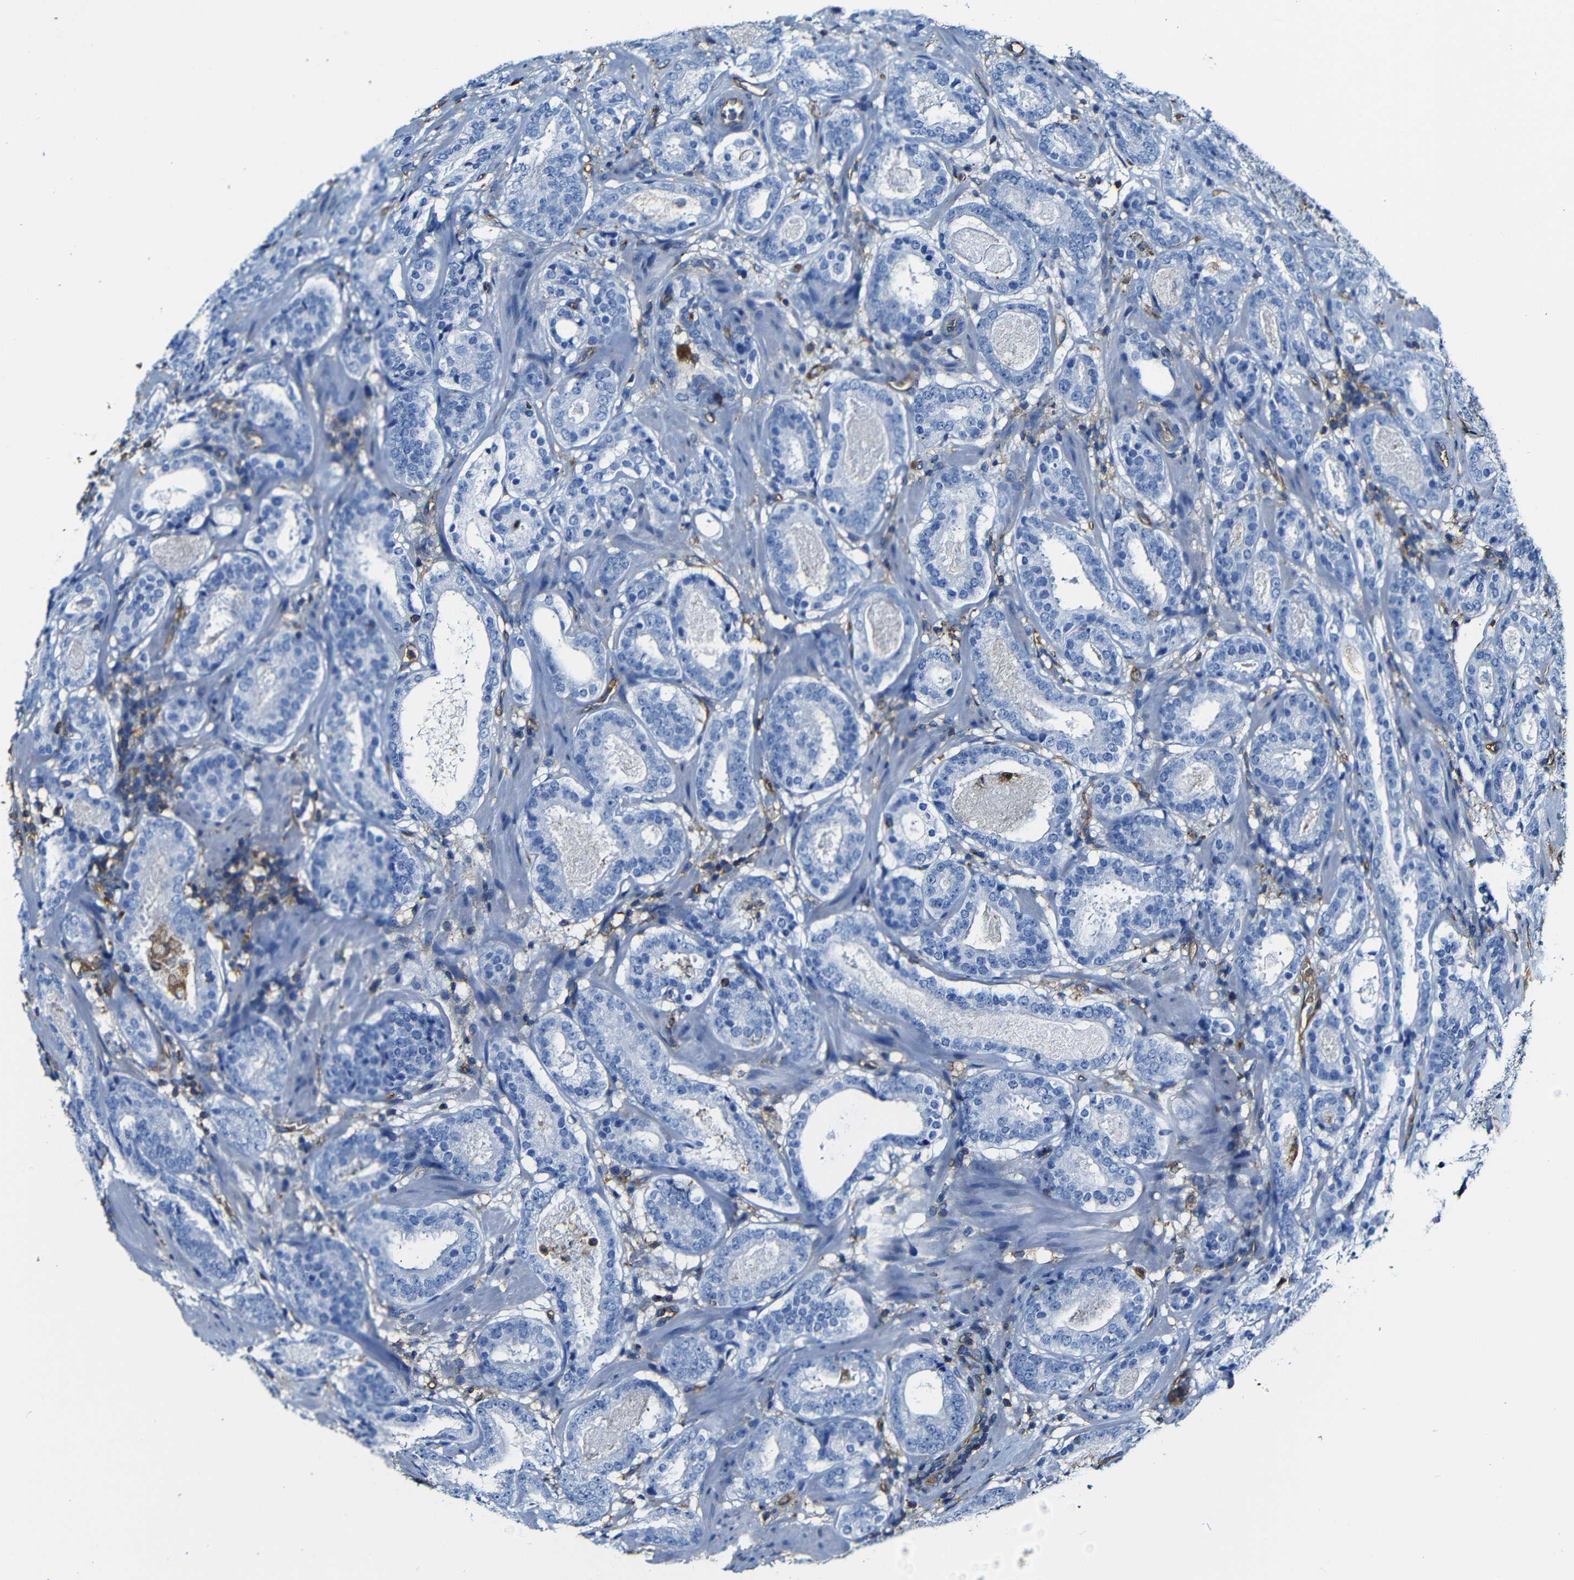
{"staining": {"intensity": "negative", "quantity": "none", "location": "none"}, "tissue": "prostate cancer", "cell_type": "Tumor cells", "image_type": "cancer", "snomed": [{"axis": "morphology", "description": "Adenocarcinoma, Low grade"}, {"axis": "topography", "description": "Prostate"}], "caption": "IHC micrograph of prostate cancer stained for a protein (brown), which demonstrates no positivity in tumor cells.", "gene": "MSN", "patient": {"sex": "male", "age": 69}}